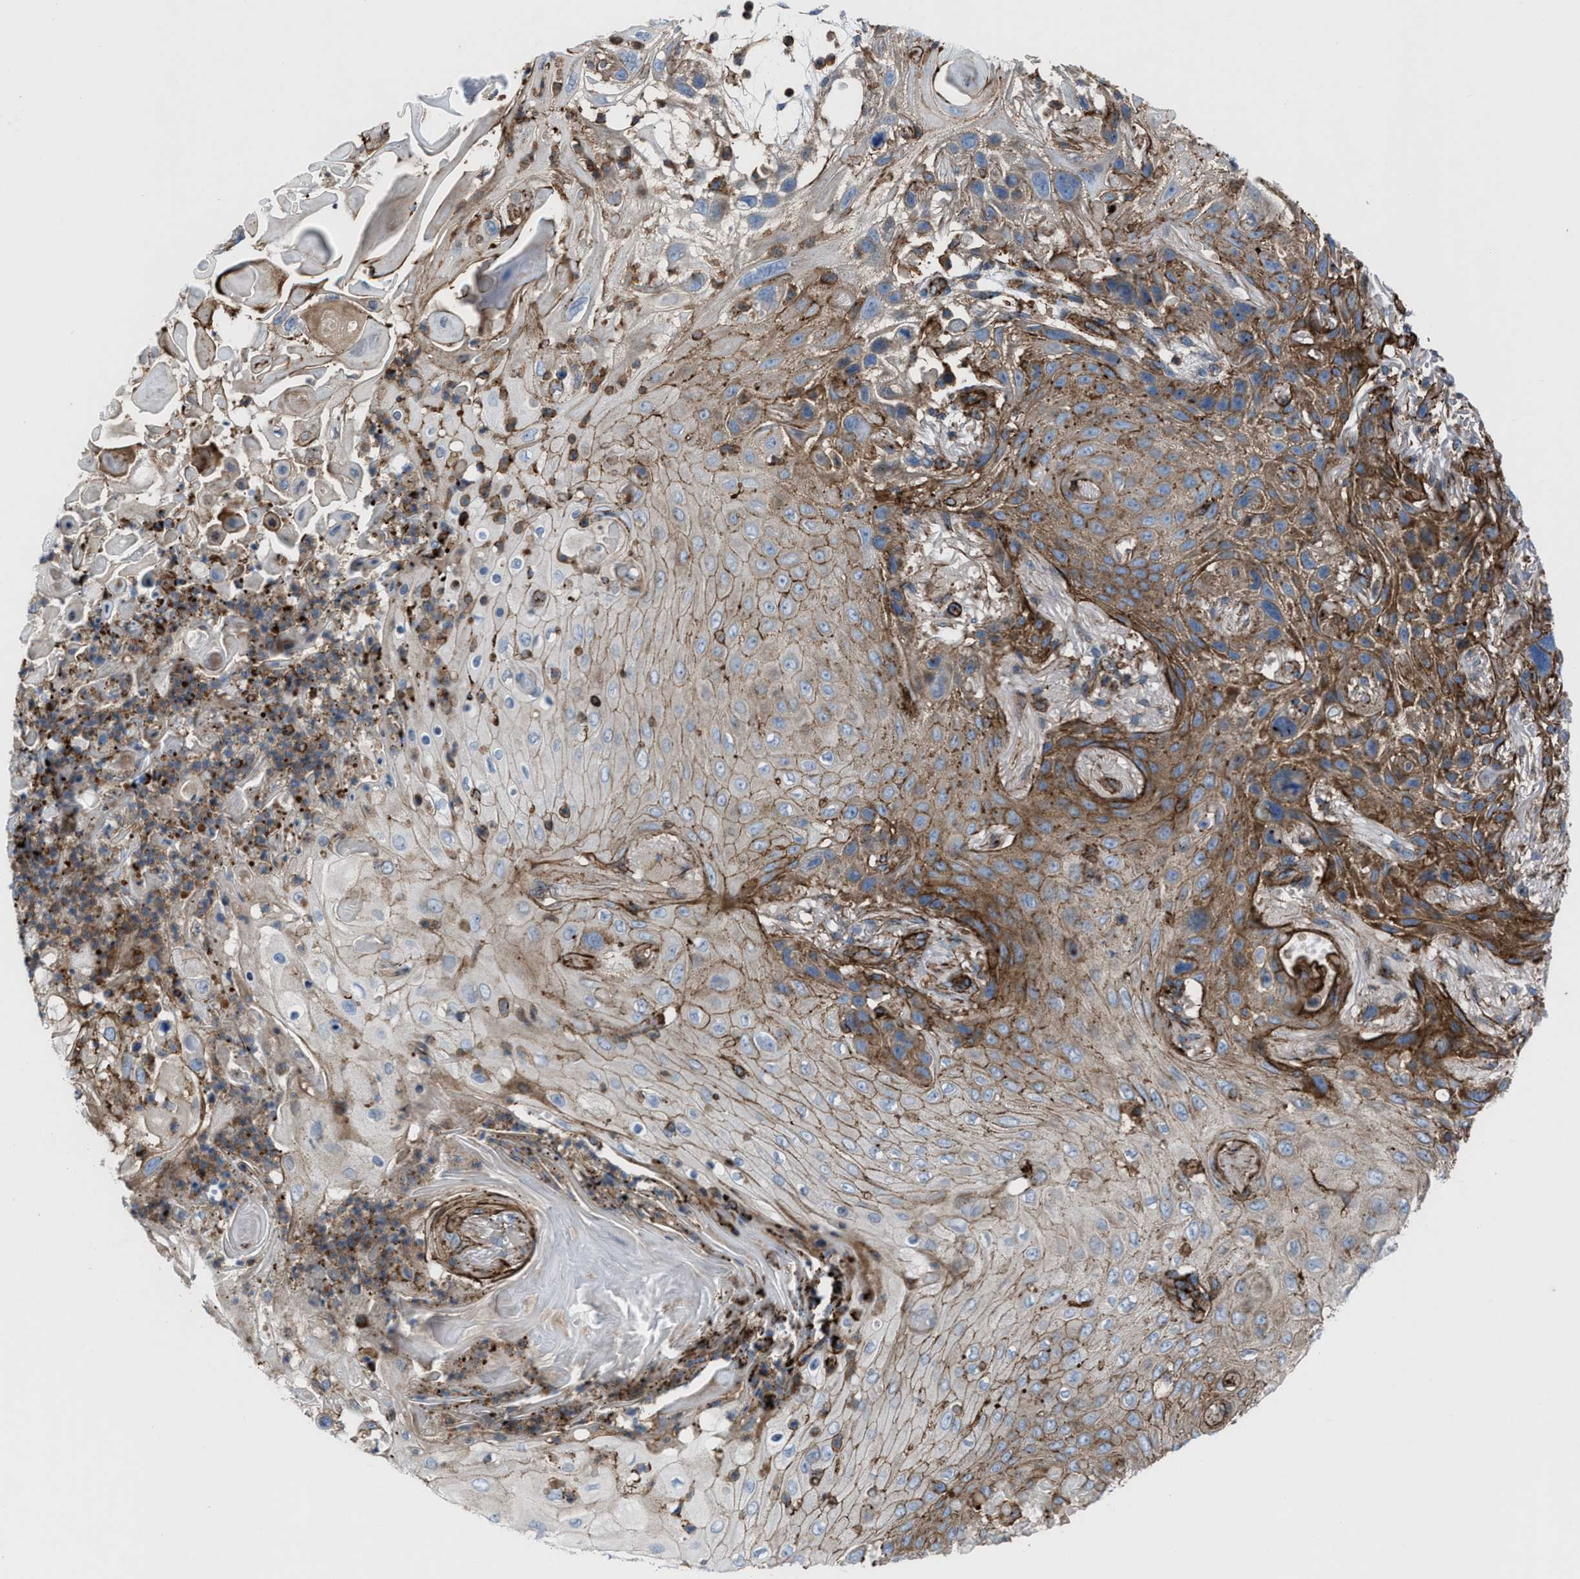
{"staining": {"intensity": "moderate", "quantity": "25%-75%", "location": "cytoplasmic/membranous"}, "tissue": "skin cancer", "cell_type": "Tumor cells", "image_type": "cancer", "snomed": [{"axis": "morphology", "description": "Squamous cell carcinoma, NOS"}, {"axis": "topography", "description": "Skin"}], "caption": "A photomicrograph showing moderate cytoplasmic/membranous expression in approximately 25%-75% of tumor cells in squamous cell carcinoma (skin), as visualized by brown immunohistochemical staining.", "gene": "AGPAT2", "patient": {"sex": "female", "age": 77}}